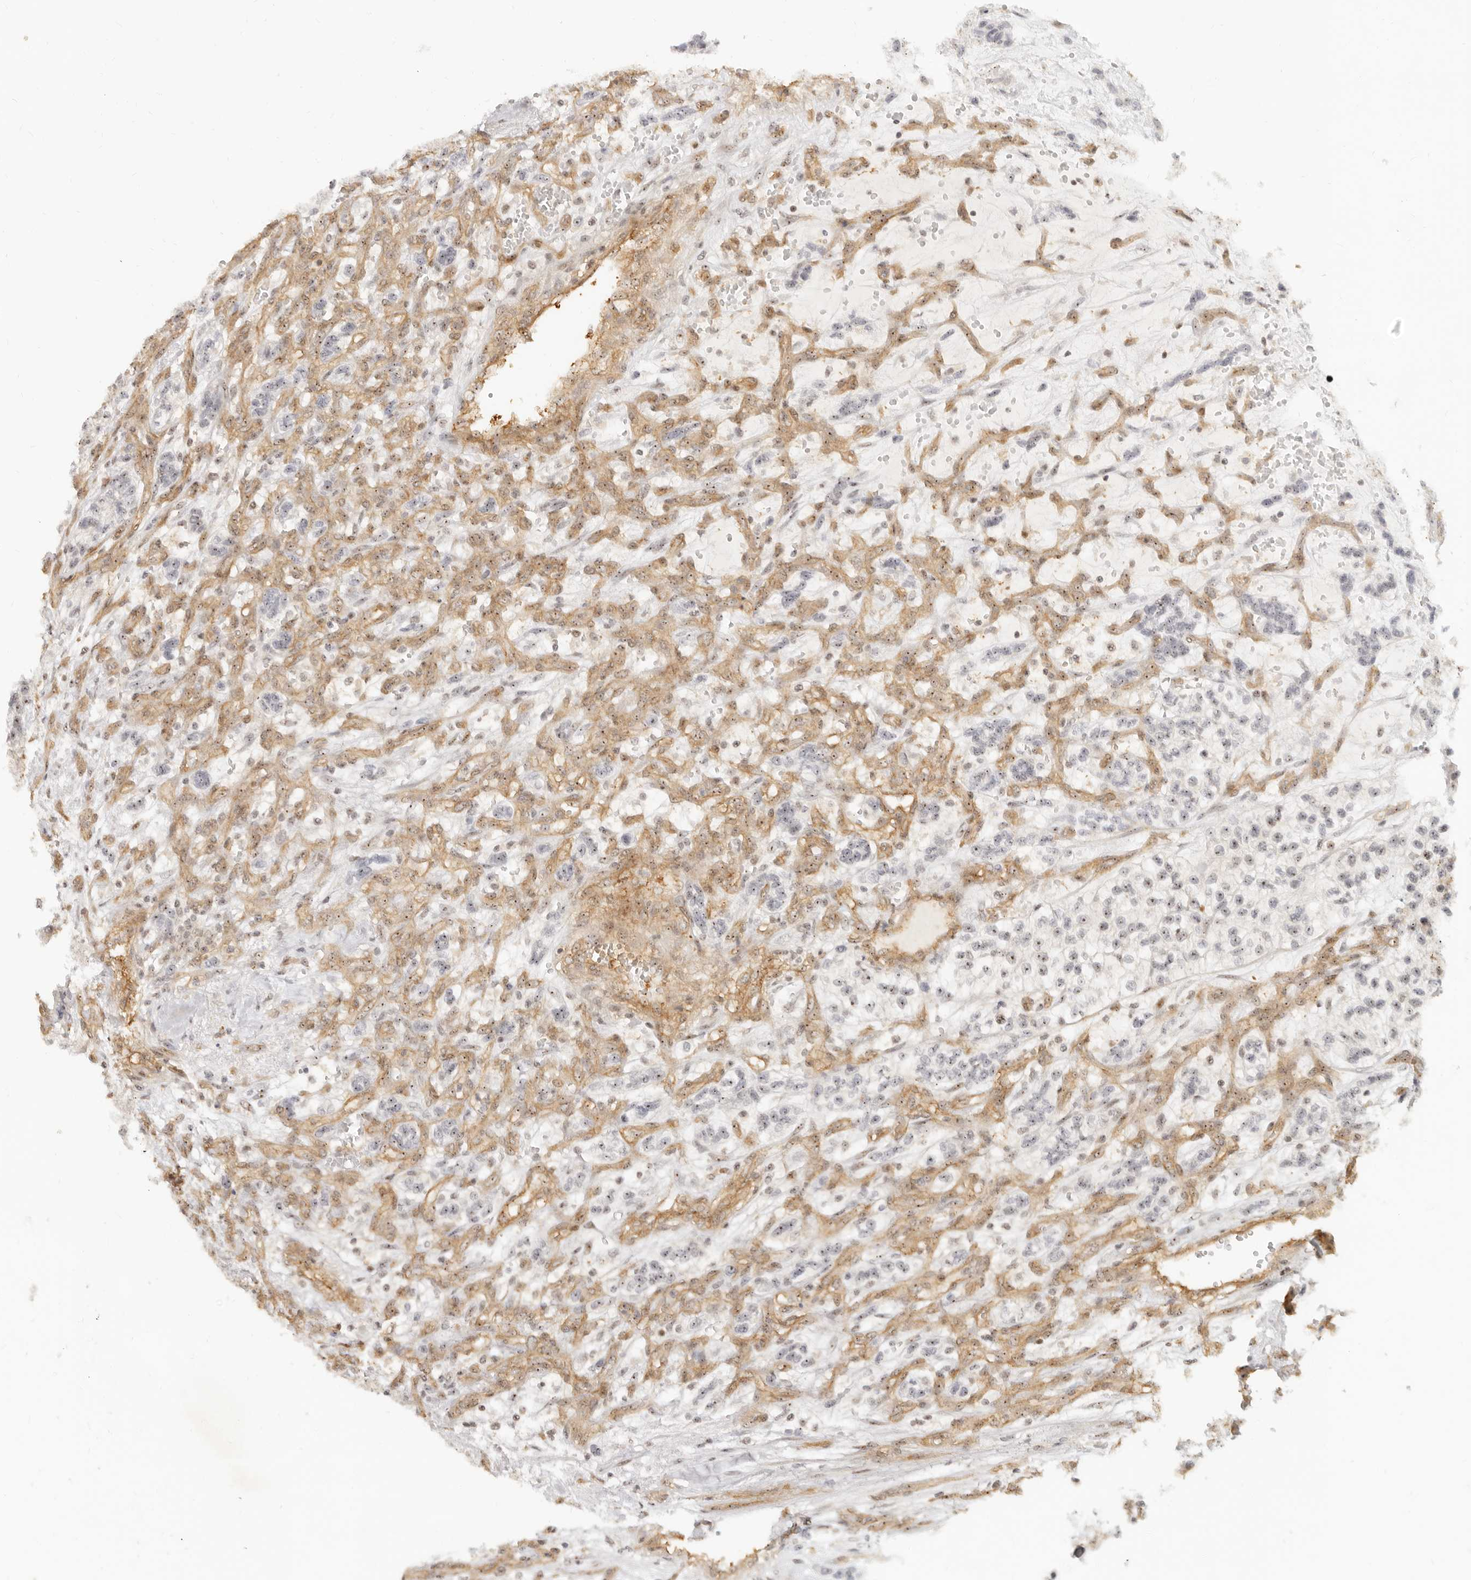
{"staining": {"intensity": "moderate", "quantity": ">75%", "location": "nuclear"}, "tissue": "renal cancer", "cell_type": "Tumor cells", "image_type": "cancer", "snomed": [{"axis": "morphology", "description": "Adenocarcinoma, NOS"}, {"axis": "topography", "description": "Kidney"}], "caption": "Renal cancer (adenocarcinoma) stained with DAB (3,3'-diaminobenzidine) immunohistochemistry exhibits medium levels of moderate nuclear positivity in about >75% of tumor cells.", "gene": "BAP1", "patient": {"sex": "female", "age": 57}}